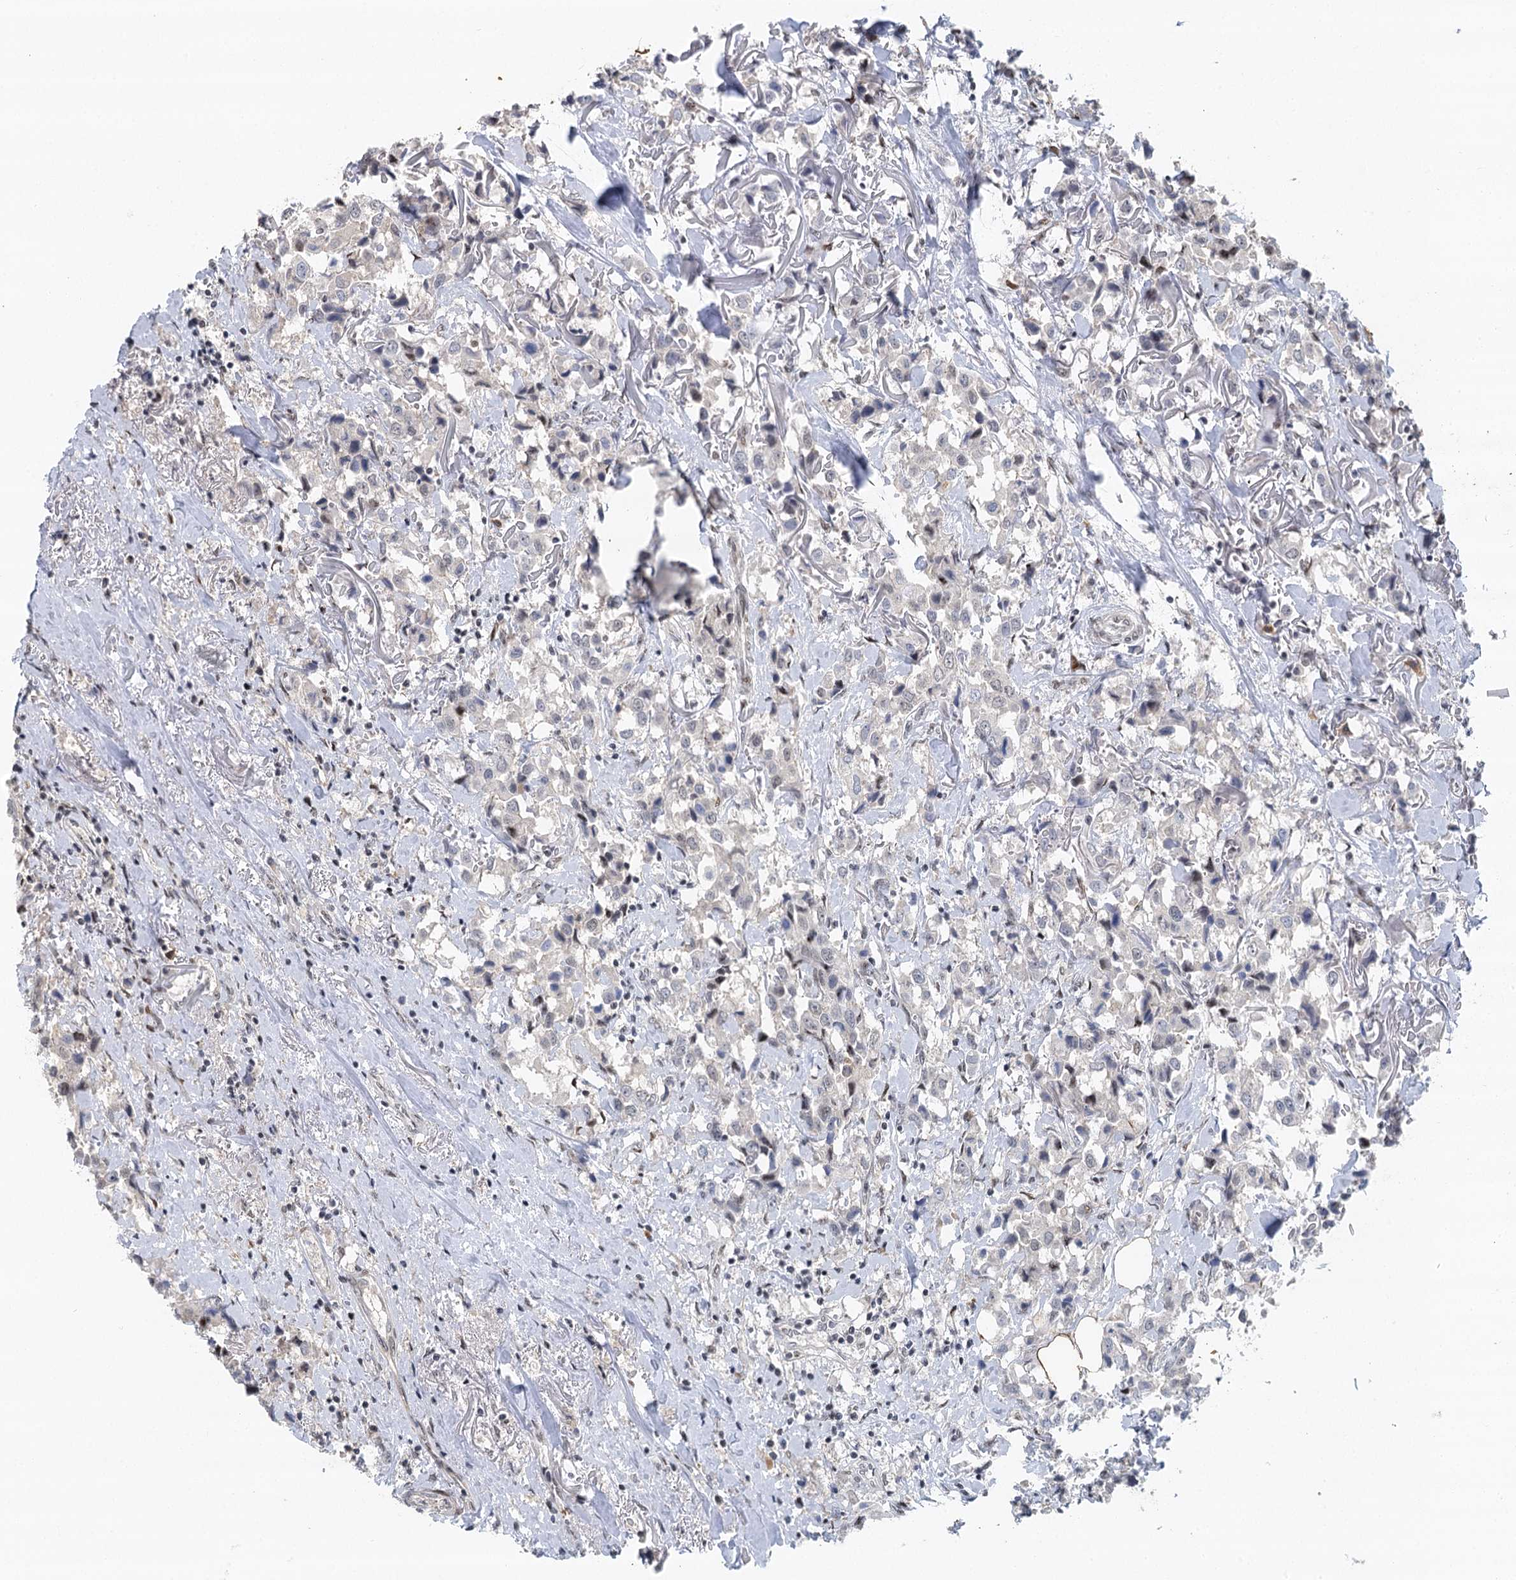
{"staining": {"intensity": "negative", "quantity": "none", "location": "none"}, "tissue": "breast cancer", "cell_type": "Tumor cells", "image_type": "cancer", "snomed": [{"axis": "morphology", "description": "Duct carcinoma"}, {"axis": "topography", "description": "Breast"}], "caption": "A histopathology image of human breast infiltrating ductal carcinoma is negative for staining in tumor cells.", "gene": "IL11RA", "patient": {"sex": "female", "age": 80}}